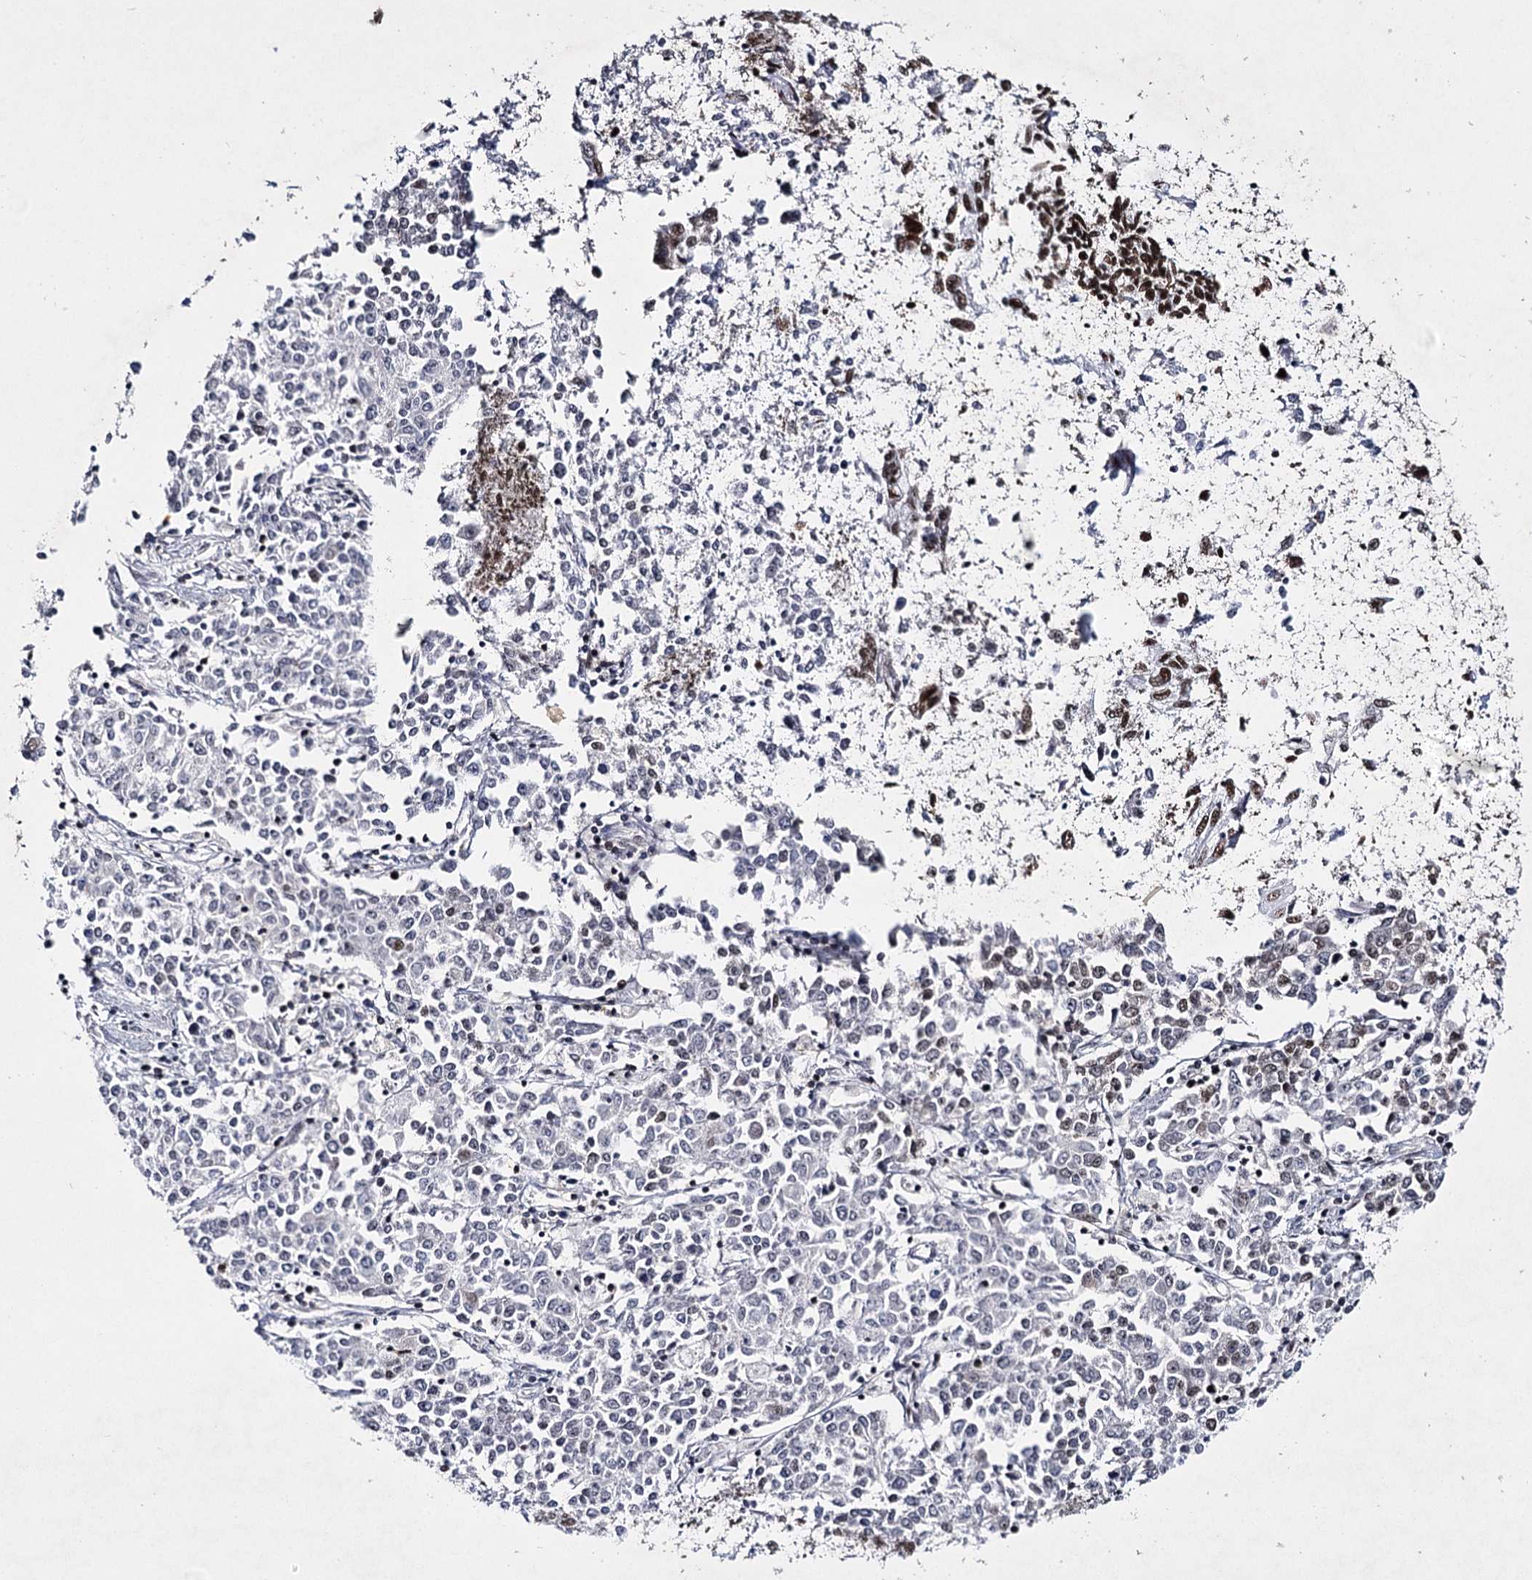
{"staining": {"intensity": "negative", "quantity": "none", "location": "none"}, "tissue": "endometrial cancer", "cell_type": "Tumor cells", "image_type": "cancer", "snomed": [{"axis": "morphology", "description": "Adenocarcinoma, NOS"}, {"axis": "topography", "description": "Endometrium"}], "caption": "Immunohistochemistry image of human endometrial cancer stained for a protein (brown), which demonstrates no positivity in tumor cells.", "gene": "SCAF8", "patient": {"sex": "female", "age": 50}}